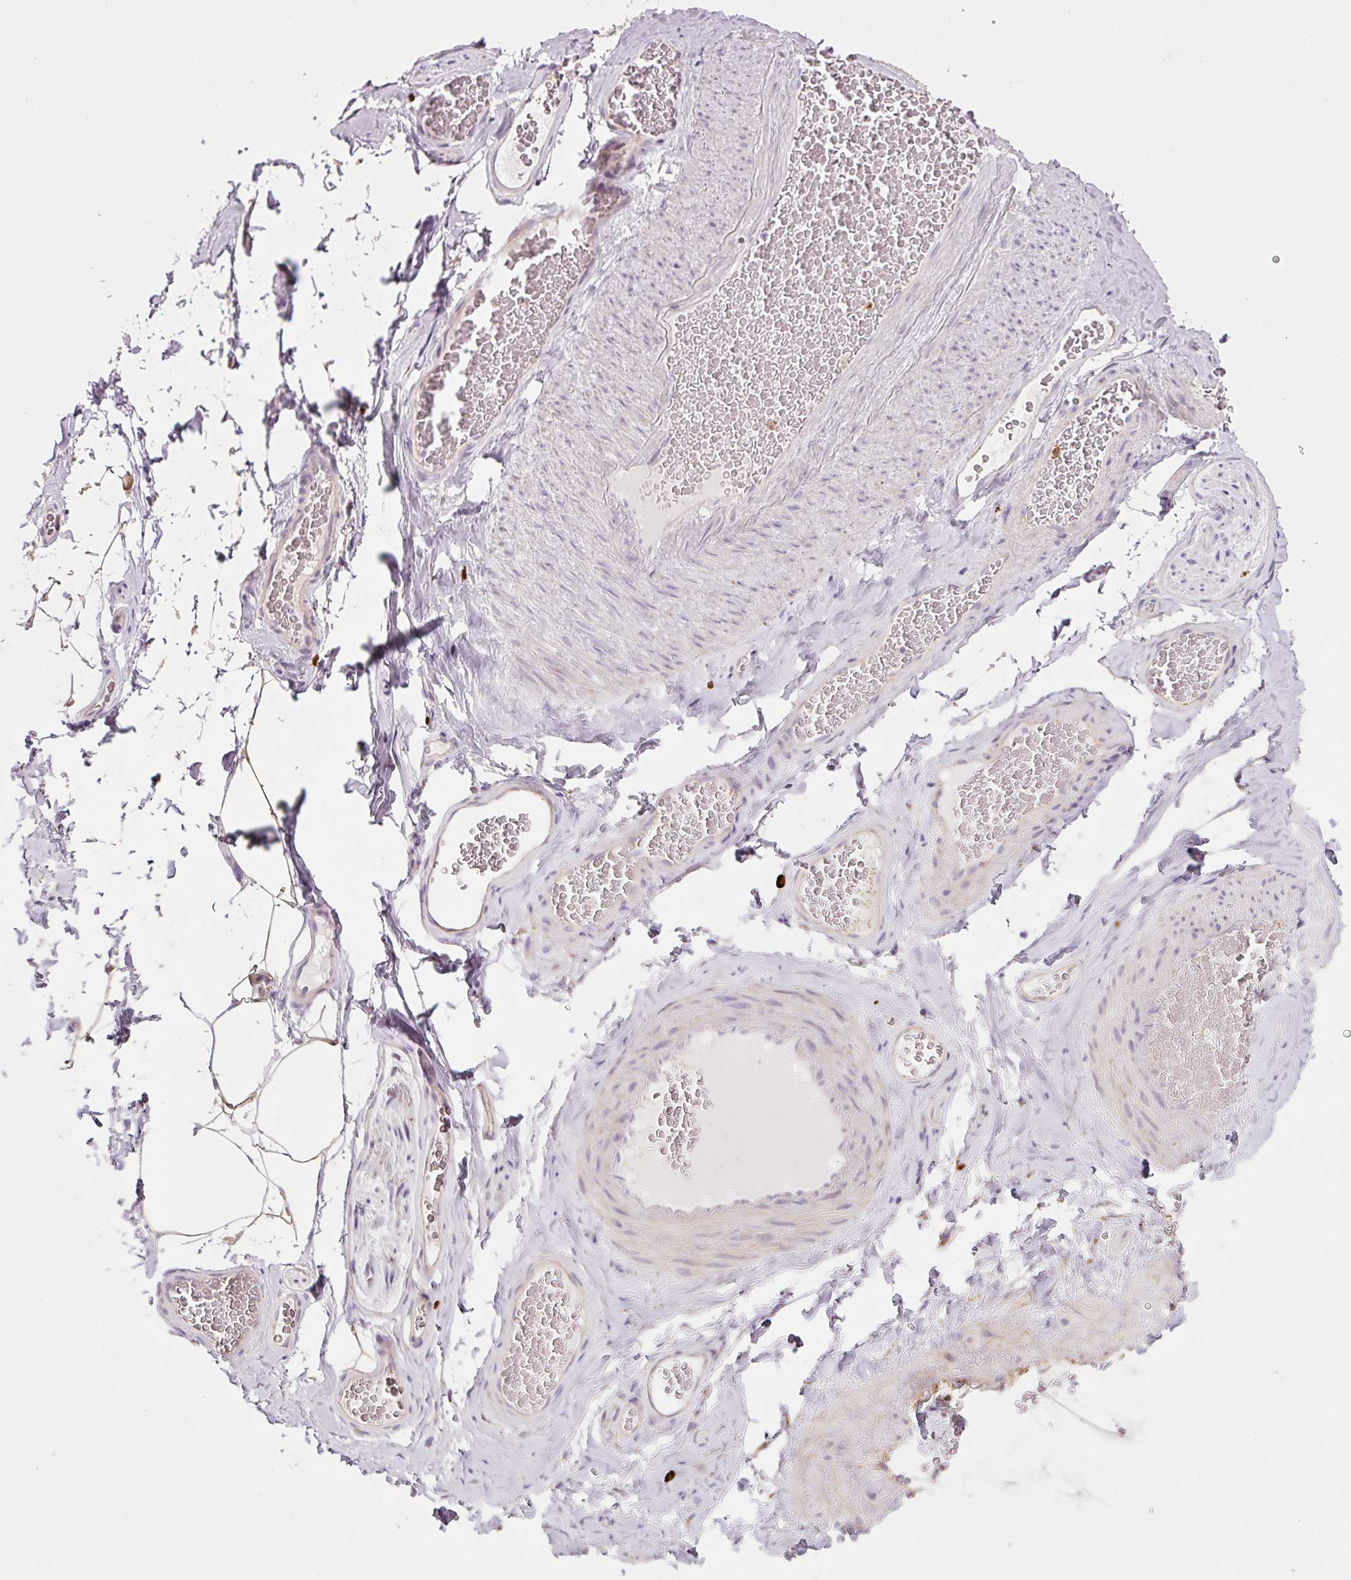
{"staining": {"intensity": "moderate", "quantity": "25%-75%", "location": "cytoplasmic/membranous"}, "tissue": "adipose tissue", "cell_type": "Adipocytes", "image_type": "normal", "snomed": [{"axis": "morphology", "description": "Normal tissue, NOS"}, {"axis": "topography", "description": "Vascular tissue"}, {"axis": "topography", "description": "Peripheral nerve tissue"}], "caption": "The micrograph reveals immunohistochemical staining of unremarkable adipose tissue. There is moderate cytoplasmic/membranous staining is identified in approximately 25%-75% of adipocytes.", "gene": "TMC8", "patient": {"sex": "male", "age": 41}}